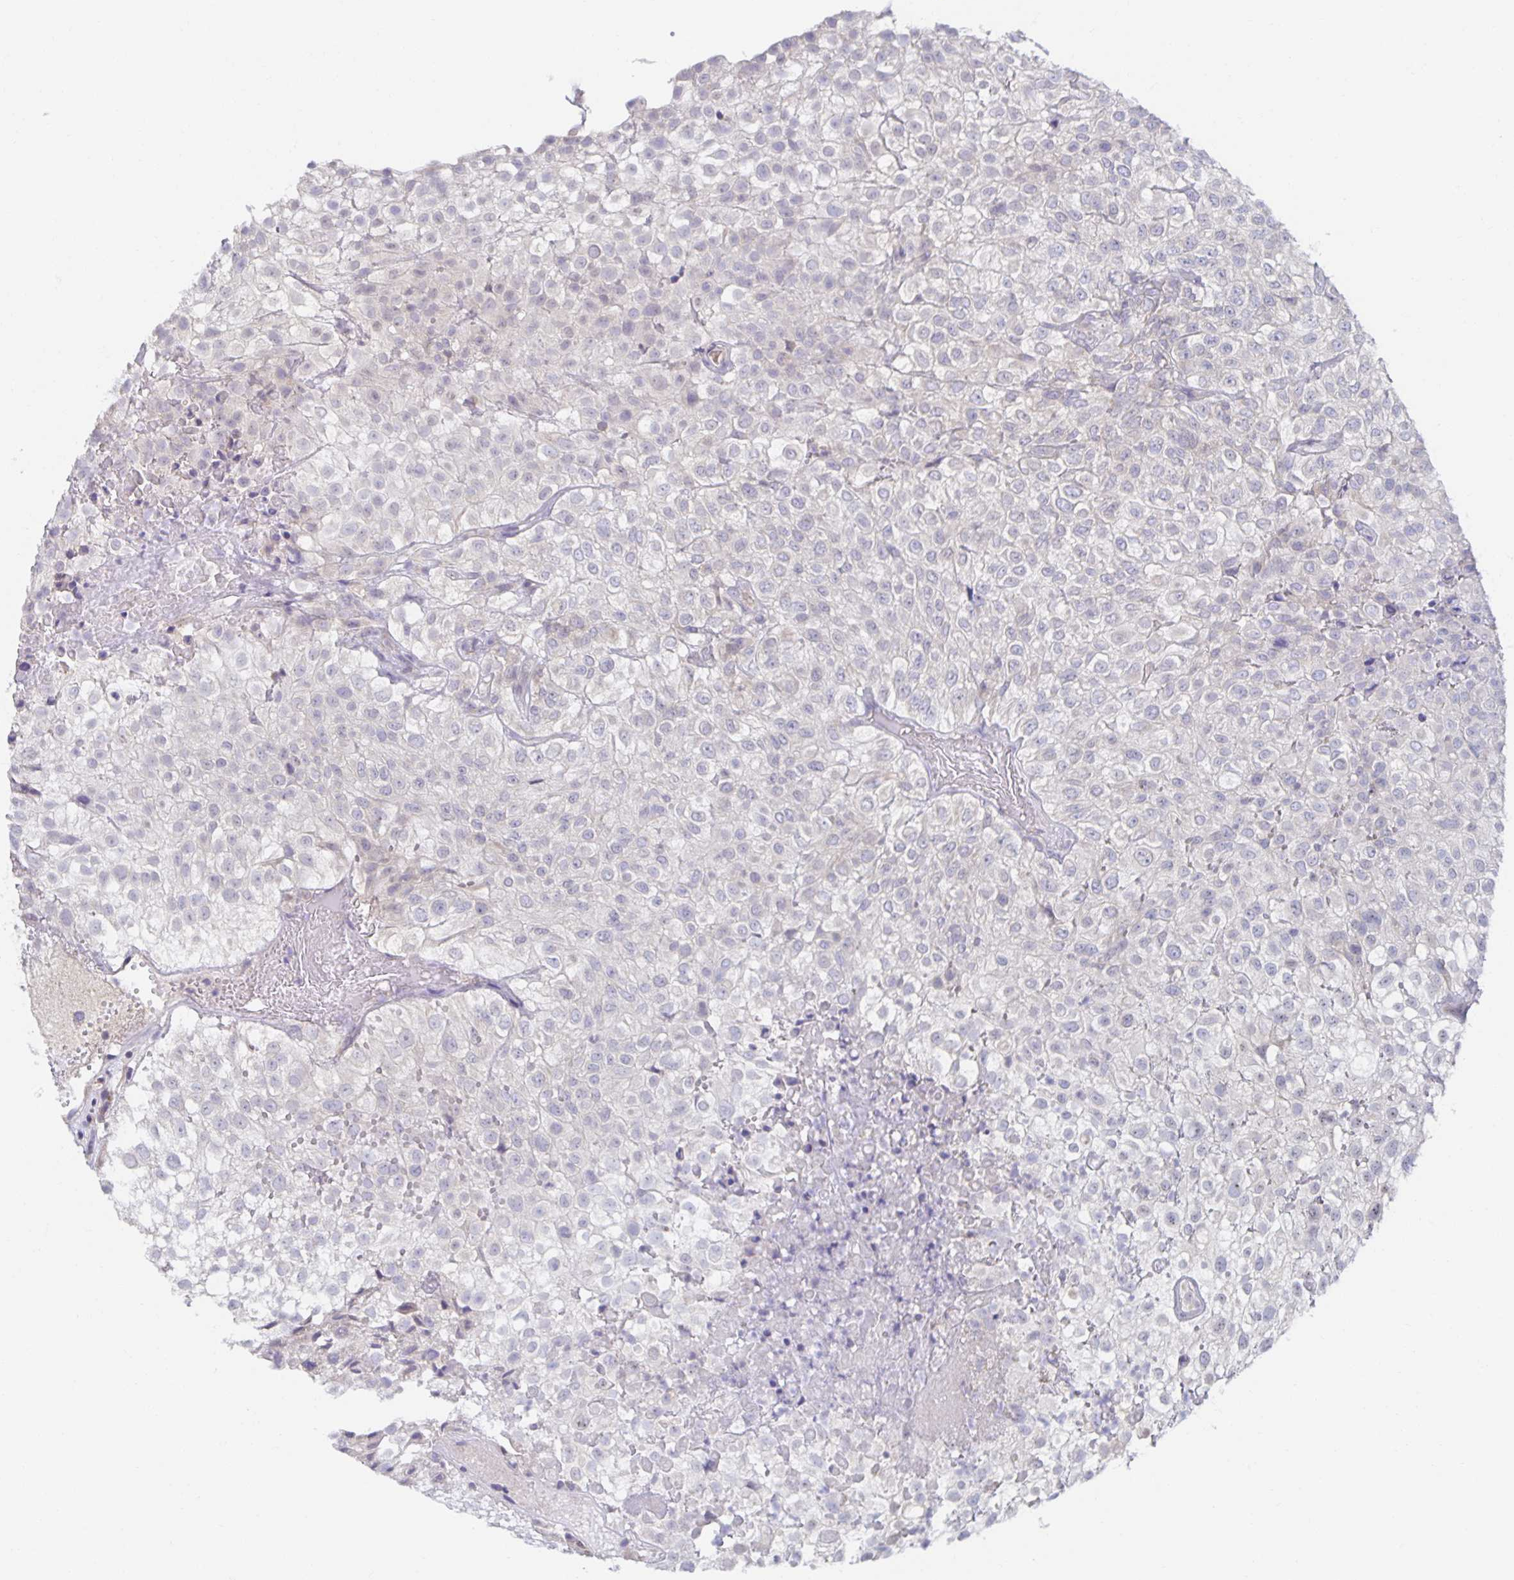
{"staining": {"intensity": "negative", "quantity": "none", "location": "none"}, "tissue": "urothelial cancer", "cell_type": "Tumor cells", "image_type": "cancer", "snomed": [{"axis": "morphology", "description": "Urothelial carcinoma, High grade"}, {"axis": "topography", "description": "Urinary bladder"}], "caption": "This is a photomicrograph of IHC staining of urothelial cancer, which shows no positivity in tumor cells.", "gene": "BAD", "patient": {"sex": "male", "age": 56}}